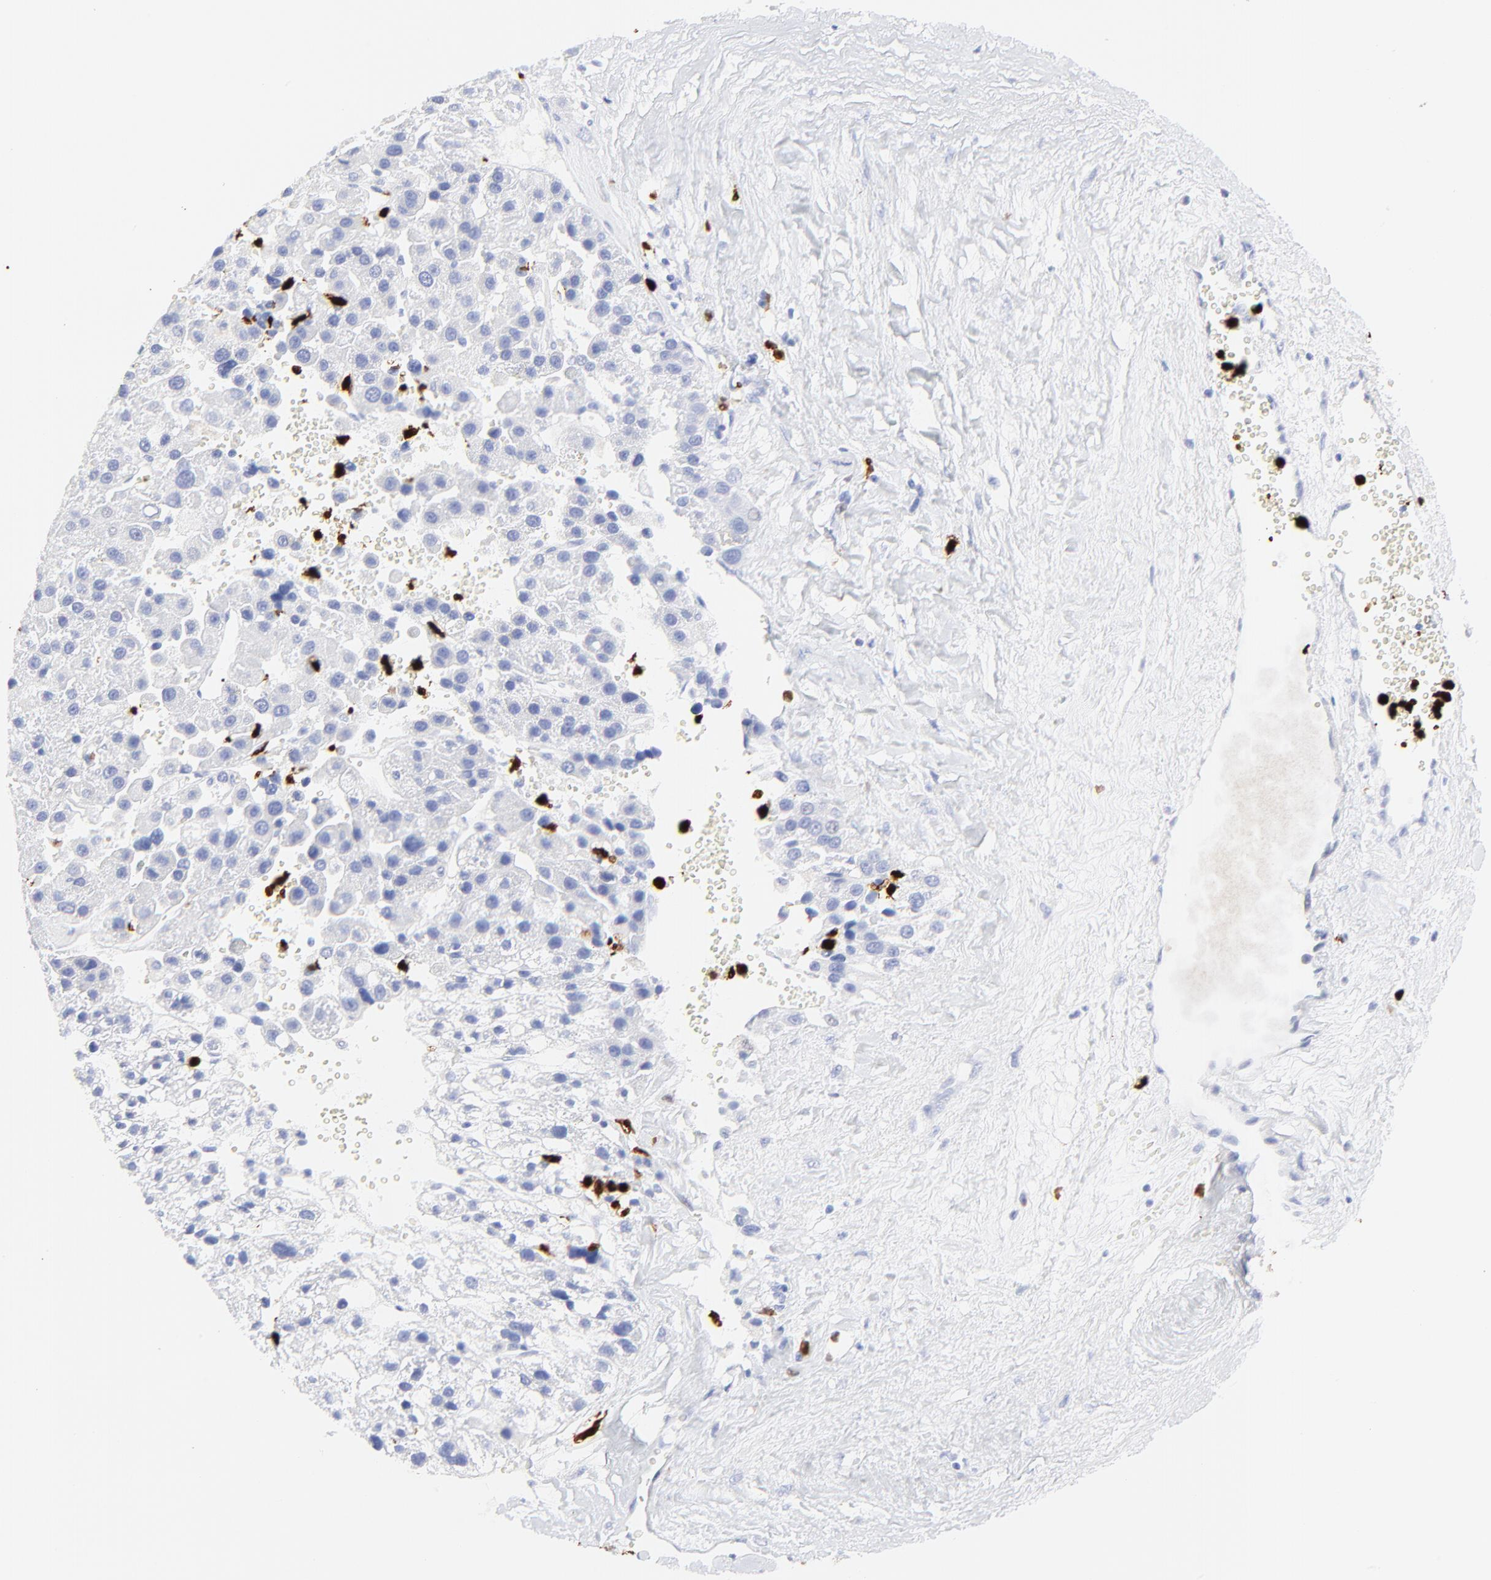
{"staining": {"intensity": "negative", "quantity": "none", "location": "none"}, "tissue": "liver cancer", "cell_type": "Tumor cells", "image_type": "cancer", "snomed": [{"axis": "morphology", "description": "Carcinoma, Hepatocellular, NOS"}, {"axis": "topography", "description": "Liver"}], "caption": "A micrograph of human liver cancer is negative for staining in tumor cells. (DAB immunohistochemistry visualized using brightfield microscopy, high magnification).", "gene": "S100A12", "patient": {"sex": "female", "age": 85}}